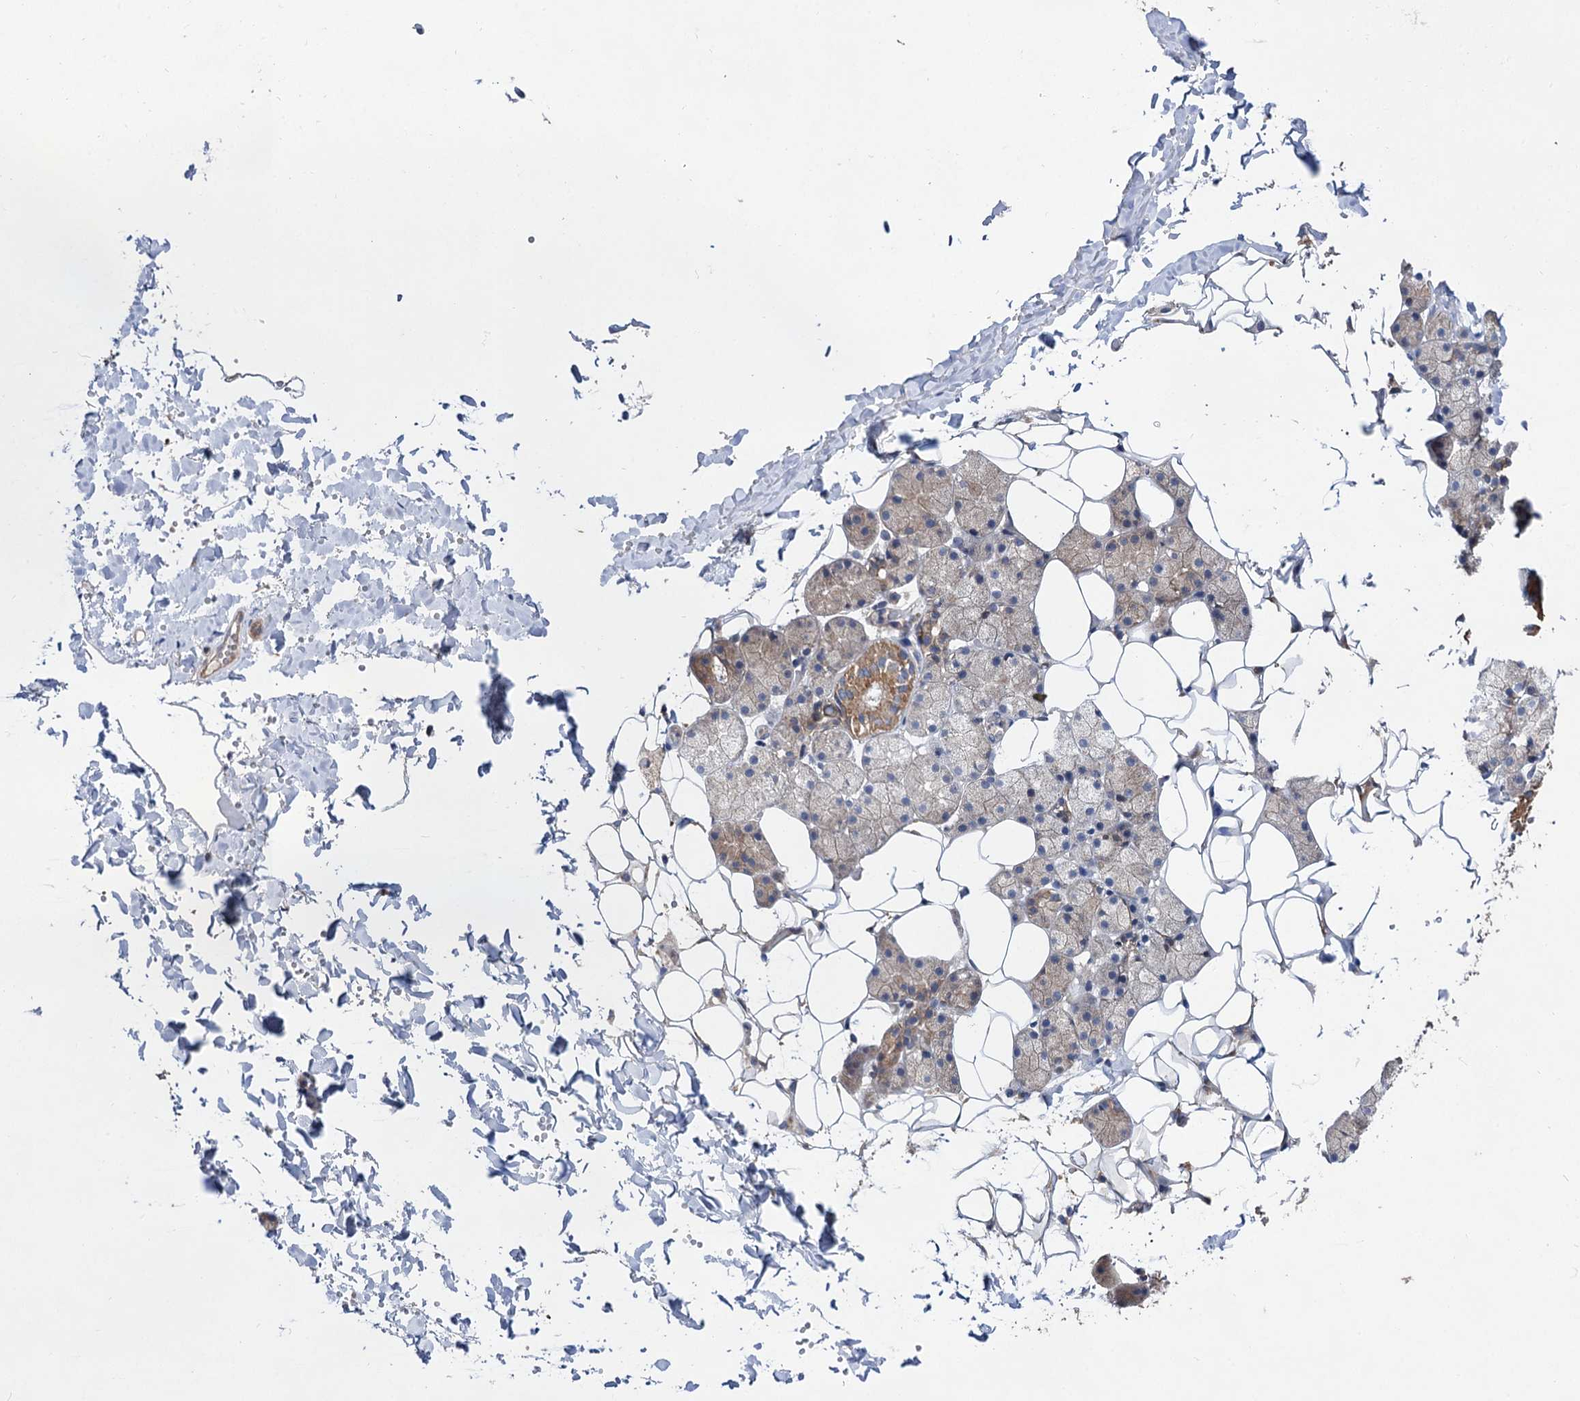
{"staining": {"intensity": "moderate", "quantity": "25%-75%", "location": "cytoplasmic/membranous"}, "tissue": "salivary gland", "cell_type": "Glandular cells", "image_type": "normal", "snomed": [{"axis": "morphology", "description": "Normal tissue, NOS"}, {"axis": "topography", "description": "Salivary gland"}], "caption": "Immunohistochemical staining of normal human salivary gland displays 25%-75% levels of moderate cytoplasmic/membranous protein expression in about 25%-75% of glandular cells.", "gene": "NAA25", "patient": {"sex": "female", "age": 33}}